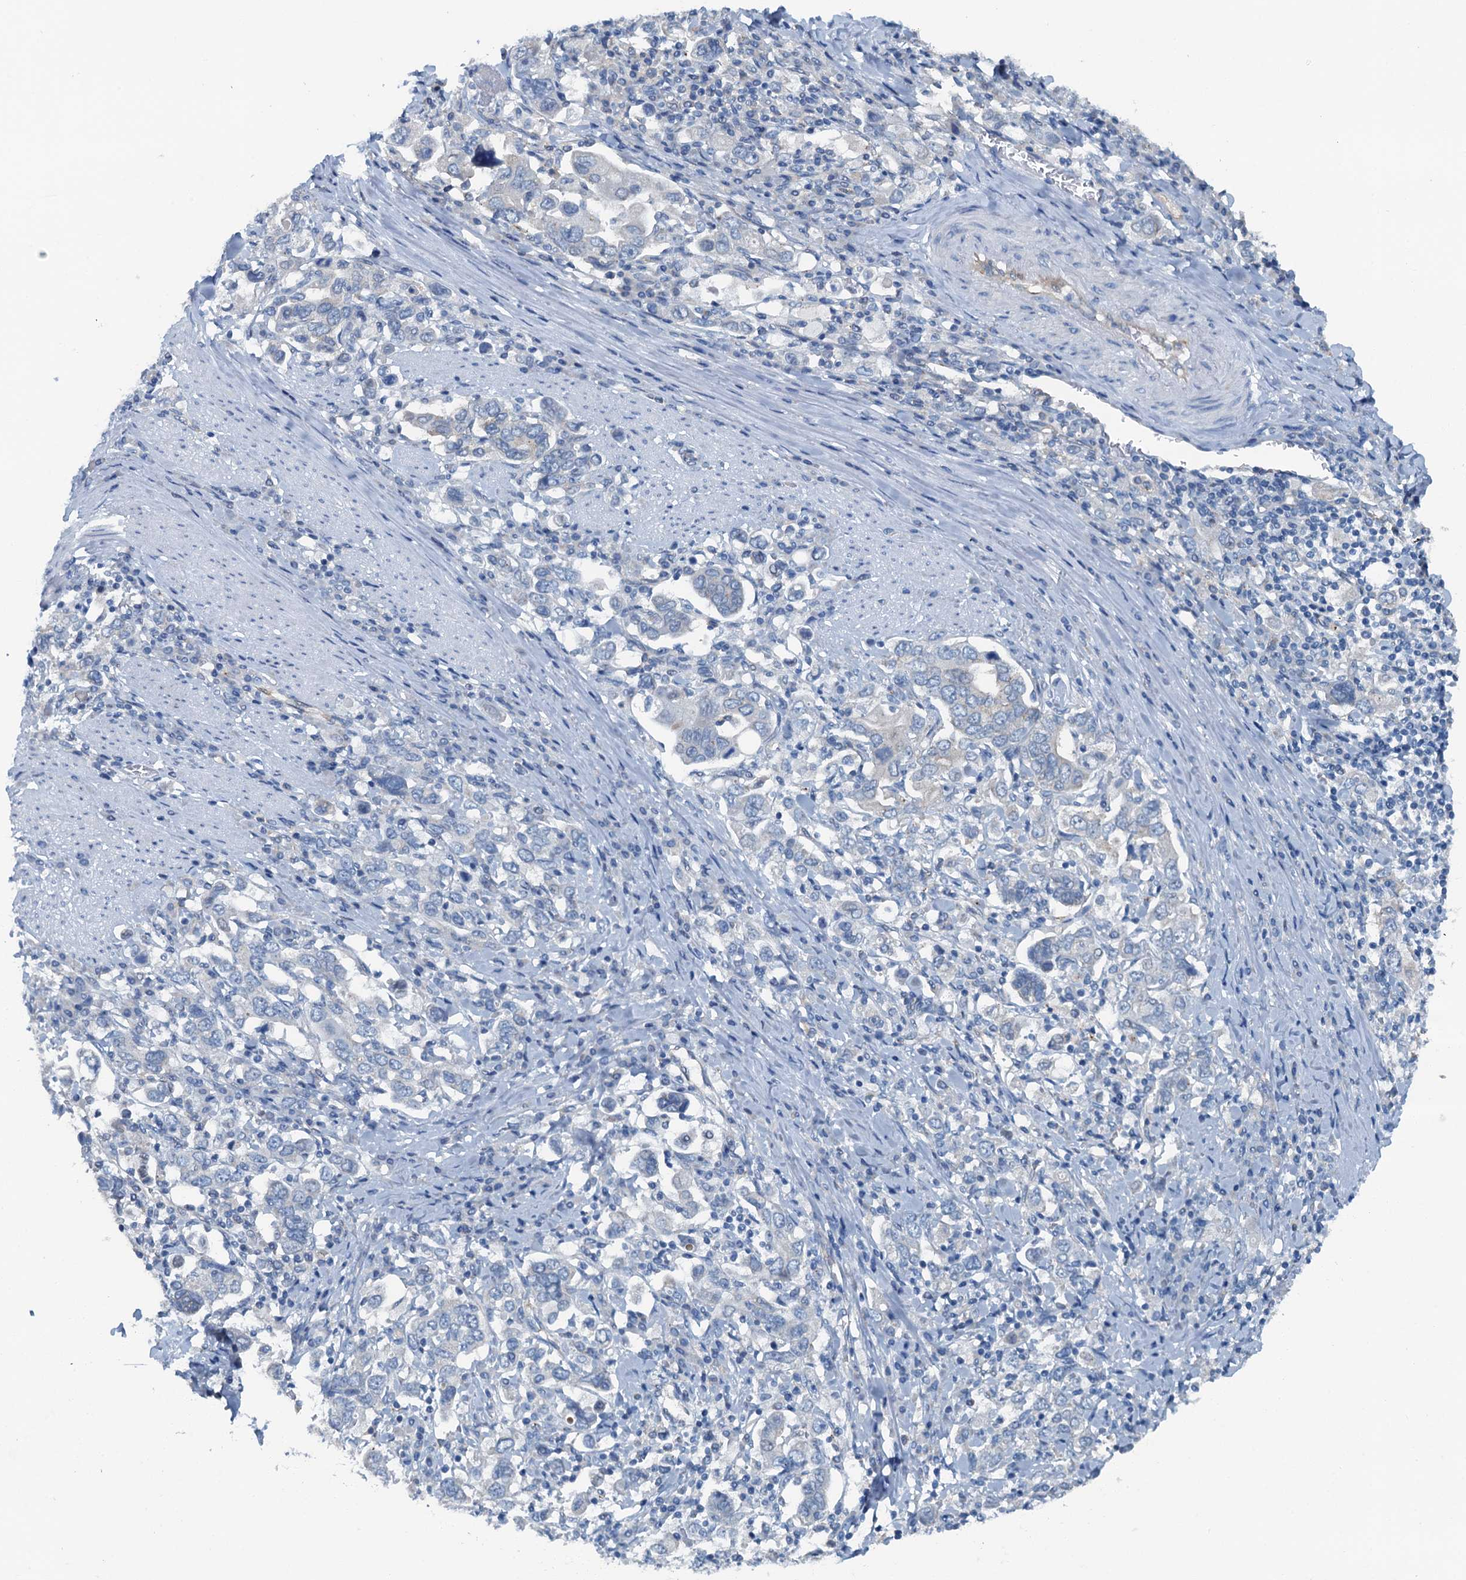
{"staining": {"intensity": "weak", "quantity": "<25%", "location": "cytoplasmic/membranous"}, "tissue": "stomach cancer", "cell_type": "Tumor cells", "image_type": "cancer", "snomed": [{"axis": "morphology", "description": "Adenocarcinoma, NOS"}, {"axis": "topography", "description": "Stomach, upper"}], "caption": "The image exhibits no staining of tumor cells in adenocarcinoma (stomach).", "gene": "GFOD2", "patient": {"sex": "male", "age": 62}}